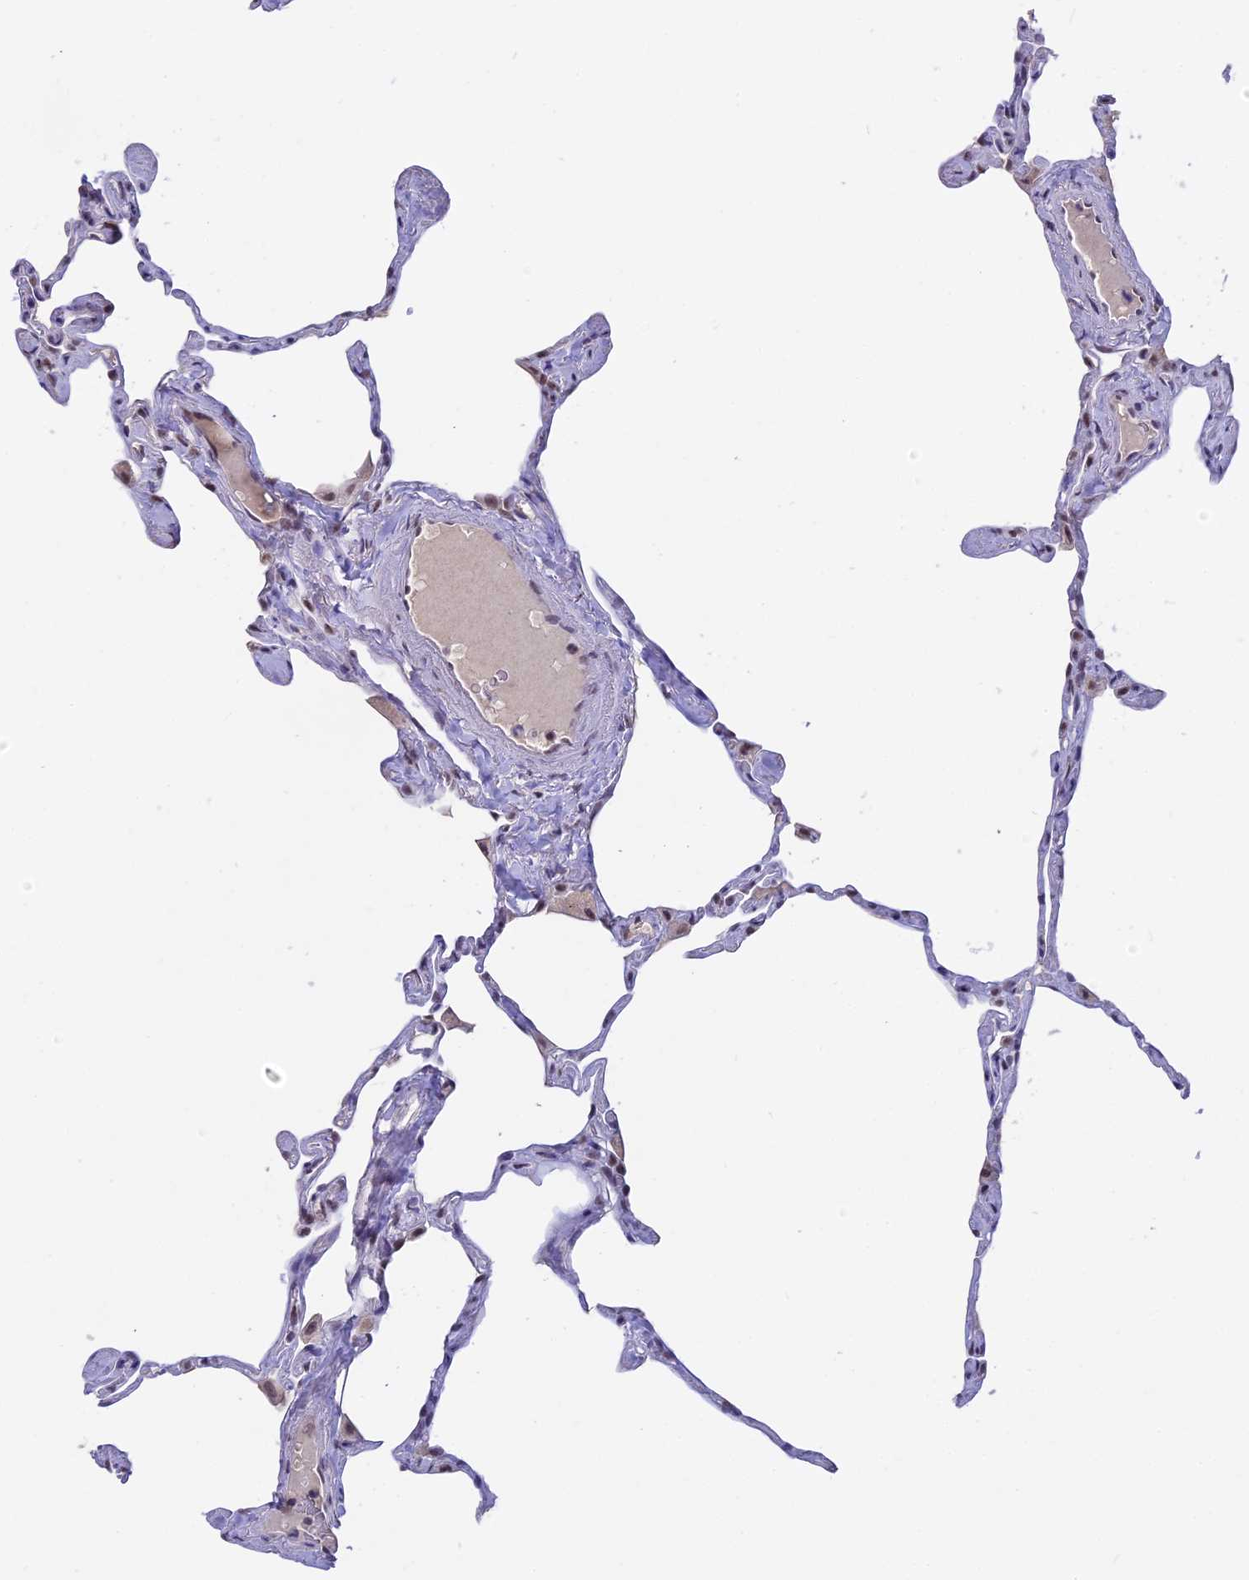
{"staining": {"intensity": "weak", "quantity": "25%-75%", "location": "nuclear"}, "tissue": "lung", "cell_type": "Alveolar cells", "image_type": "normal", "snomed": [{"axis": "morphology", "description": "Normal tissue, NOS"}, {"axis": "topography", "description": "Lung"}], "caption": "High-magnification brightfield microscopy of normal lung stained with DAB (3,3'-diaminobenzidine) (brown) and counterstained with hematoxylin (blue). alveolar cells exhibit weak nuclear positivity is identified in approximately25%-75% of cells.", "gene": "SETD2", "patient": {"sex": "male", "age": 65}}